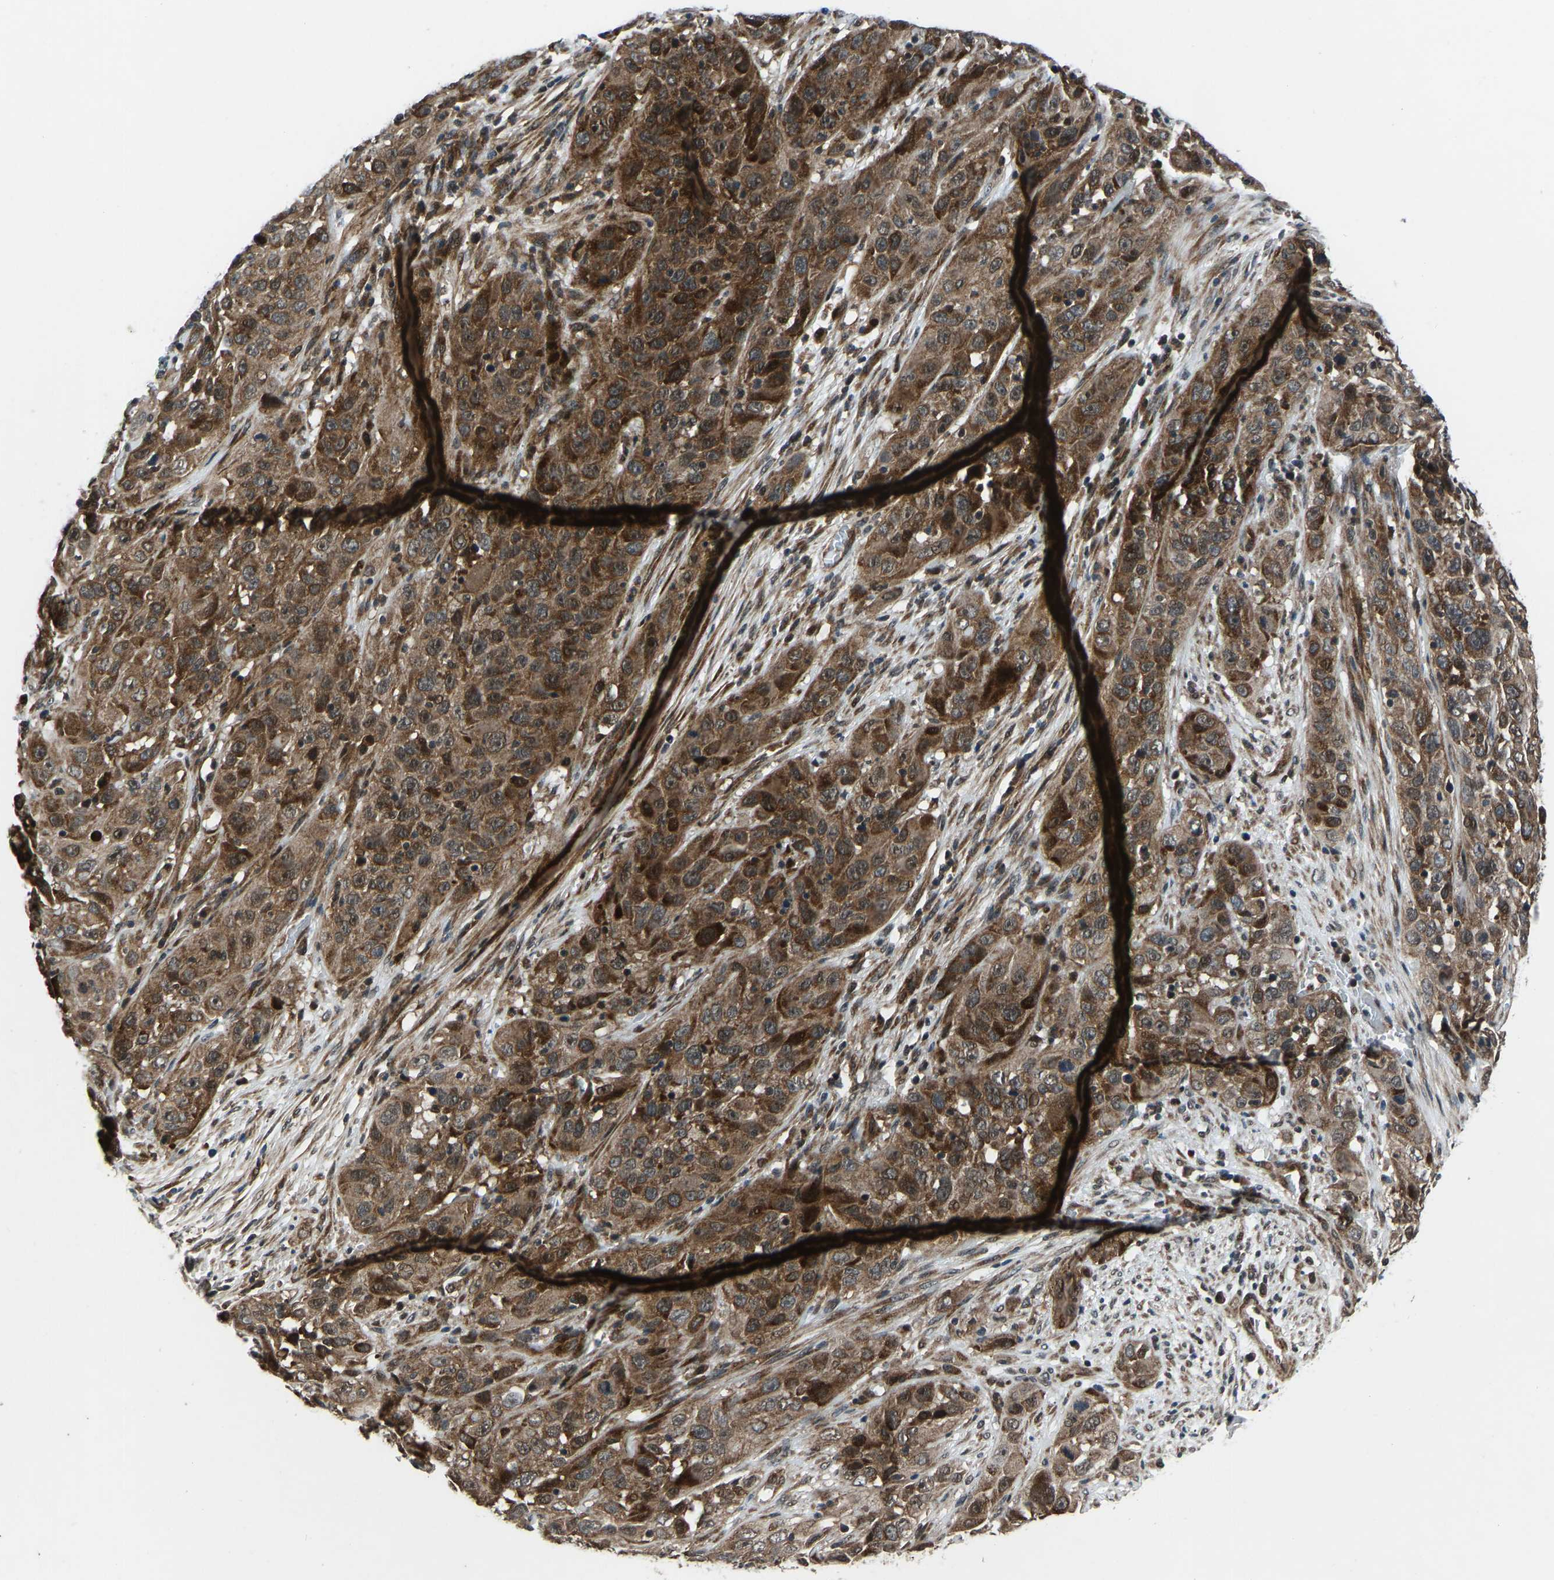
{"staining": {"intensity": "moderate", "quantity": ">75%", "location": "cytoplasmic/membranous"}, "tissue": "cervical cancer", "cell_type": "Tumor cells", "image_type": "cancer", "snomed": [{"axis": "morphology", "description": "Squamous cell carcinoma, NOS"}, {"axis": "topography", "description": "Cervix"}], "caption": "Tumor cells show moderate cytoplasmic/membranous staining in about >75% of cells in cervical cancer (squamous cell carcinoma).", "gene": "RLIM", "patient": {"sex": "female", "age": 32}}